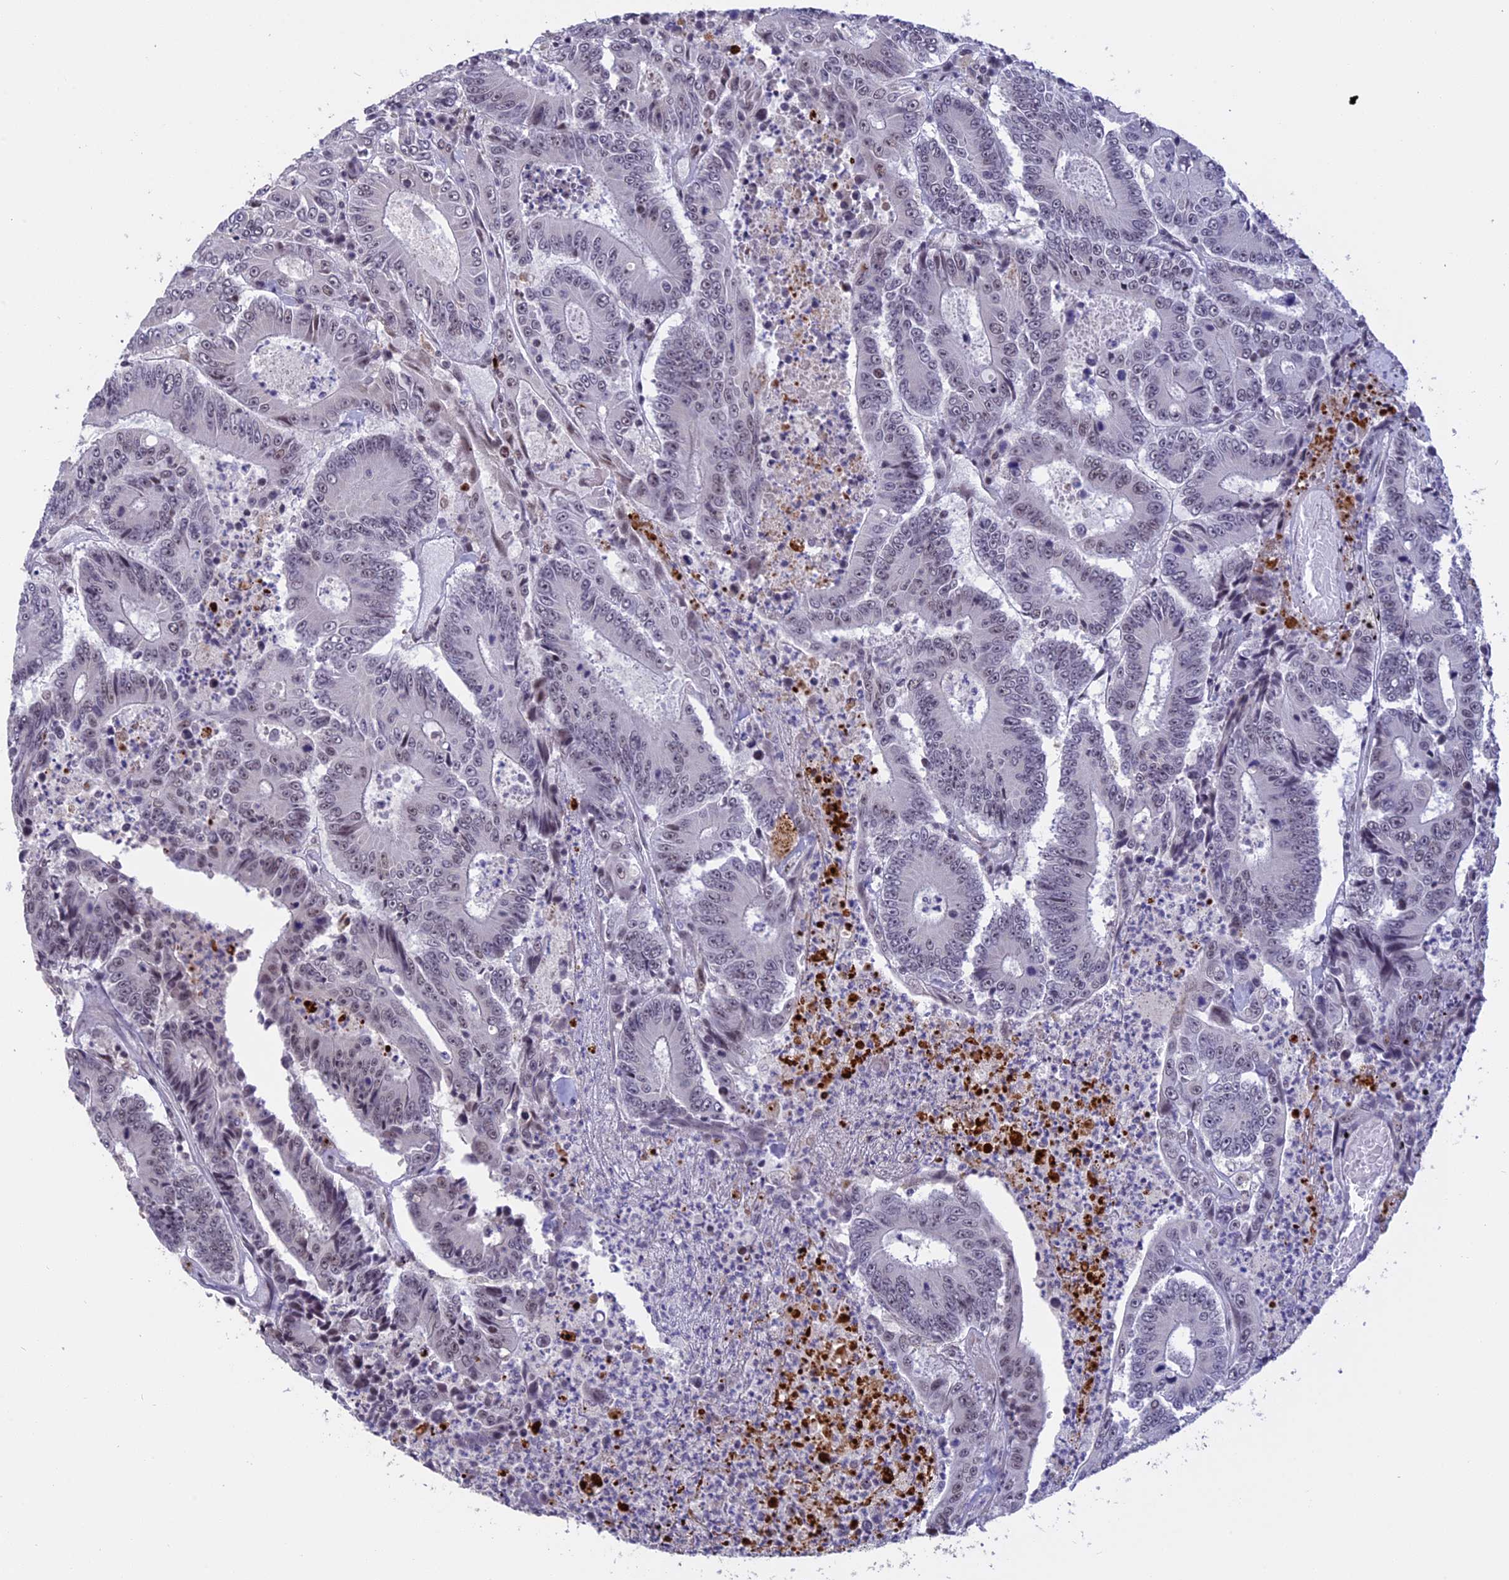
{"staining": {"intensity": "weak", "quantity": "<25%", "location": "nuclear"}, "tissue": "colorectal cancer", "cell_type": "Tumor cells", "image_type": "cancer", "snomed": [{"axis": "morphology", "description": "Adenocarcinoma, NOS"}, {"axis": "topography", "description": "Colon"}], "caption": "Colorectal cancer stained for a protein using immunohistochemistry (IHC) demonstrates no positivity tumor cells.", "gene": "POLR2C", "patient": {"sex": "male", "age": 83}}